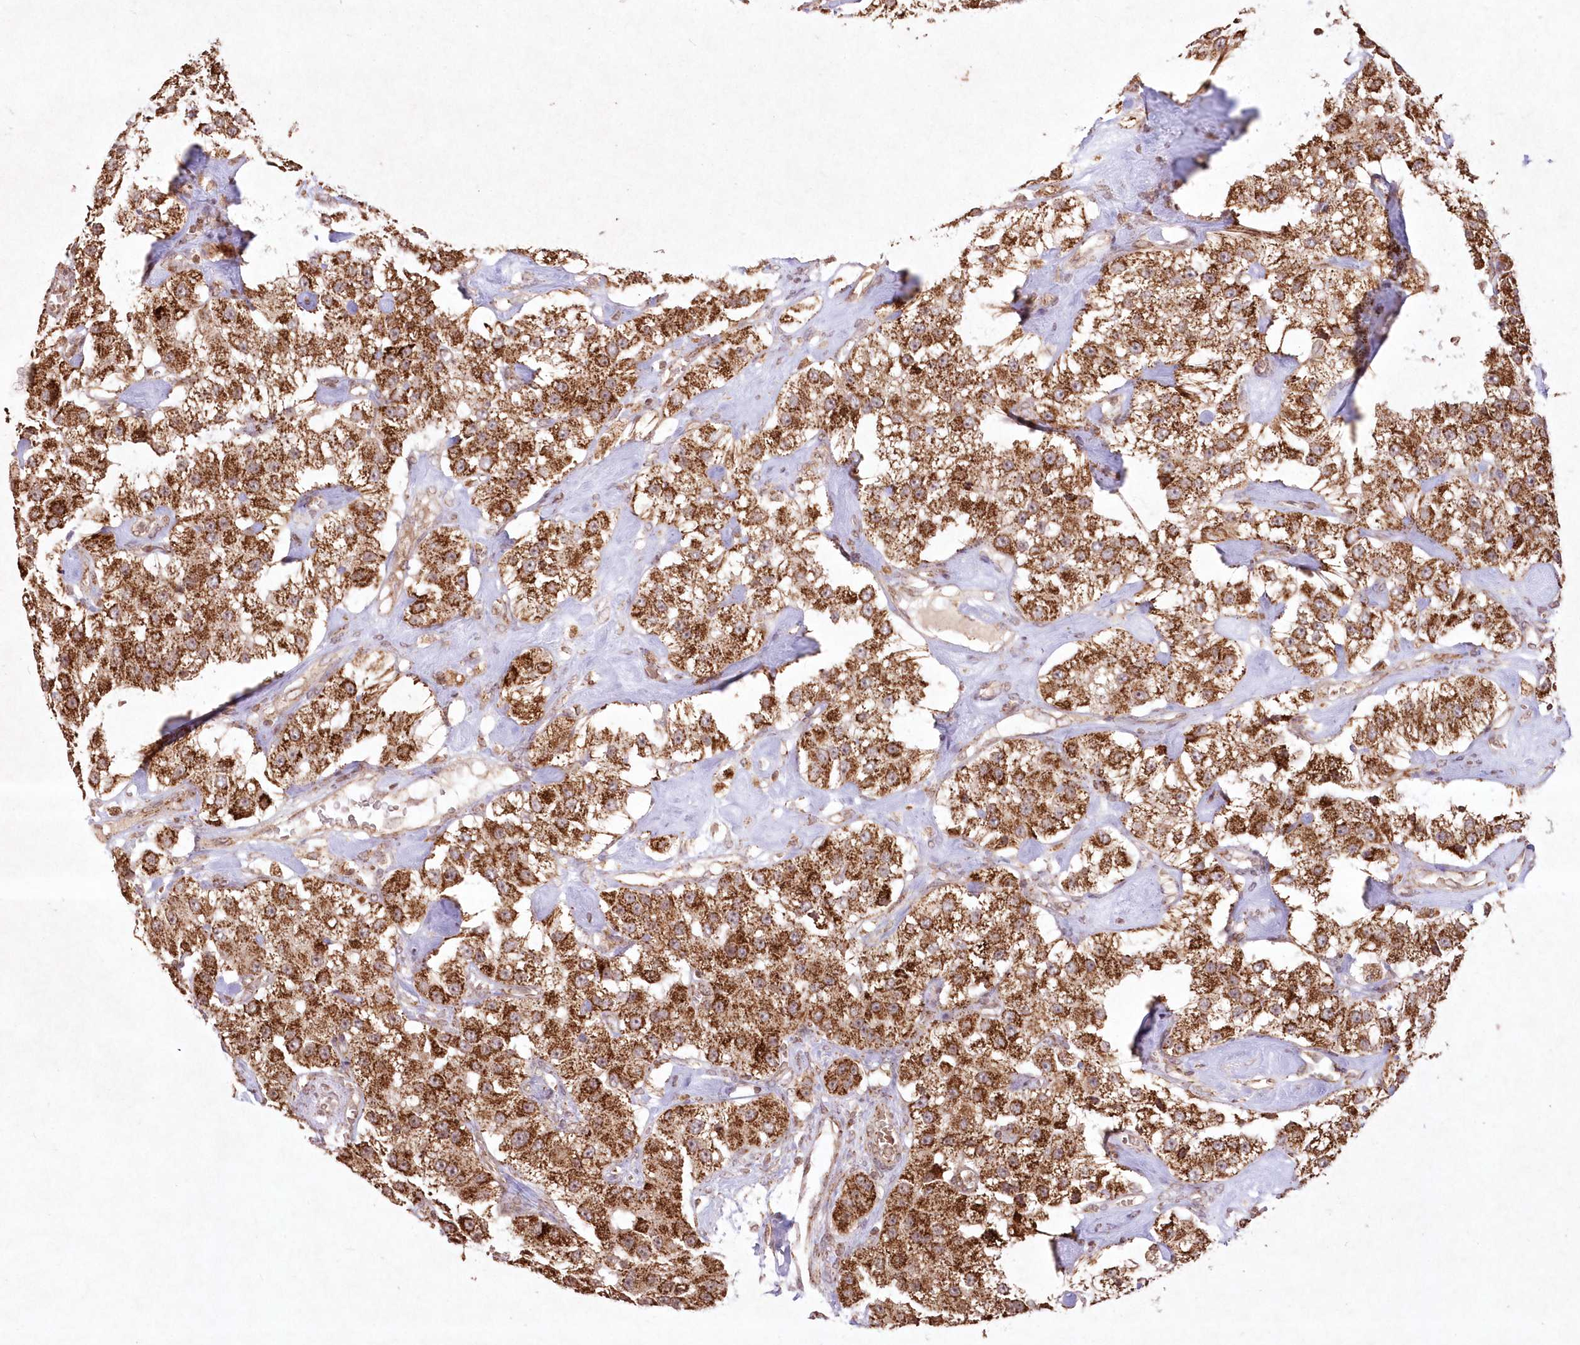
{"staining": {"intensity": "strong", "quantity": ">75%", "location": "cytoplasmic/membranous"}, "tissue": "carcinoid", "cell_type": "Tumor cells", "image_type": "cancer", "snomed": [{"axis": "morphology", "description": "Carcinoid, malignant, NOS"}, {"axis": "topography", "description": "Pancreas"}], "caption": "Immunohistochemical staining of human carcinoid displays strong cytoplasmic/membranous protein expression in approximately >75% of tumor cells.", "gene": "LRPPRC", "patient": {"sex": "male", "age": 41}}